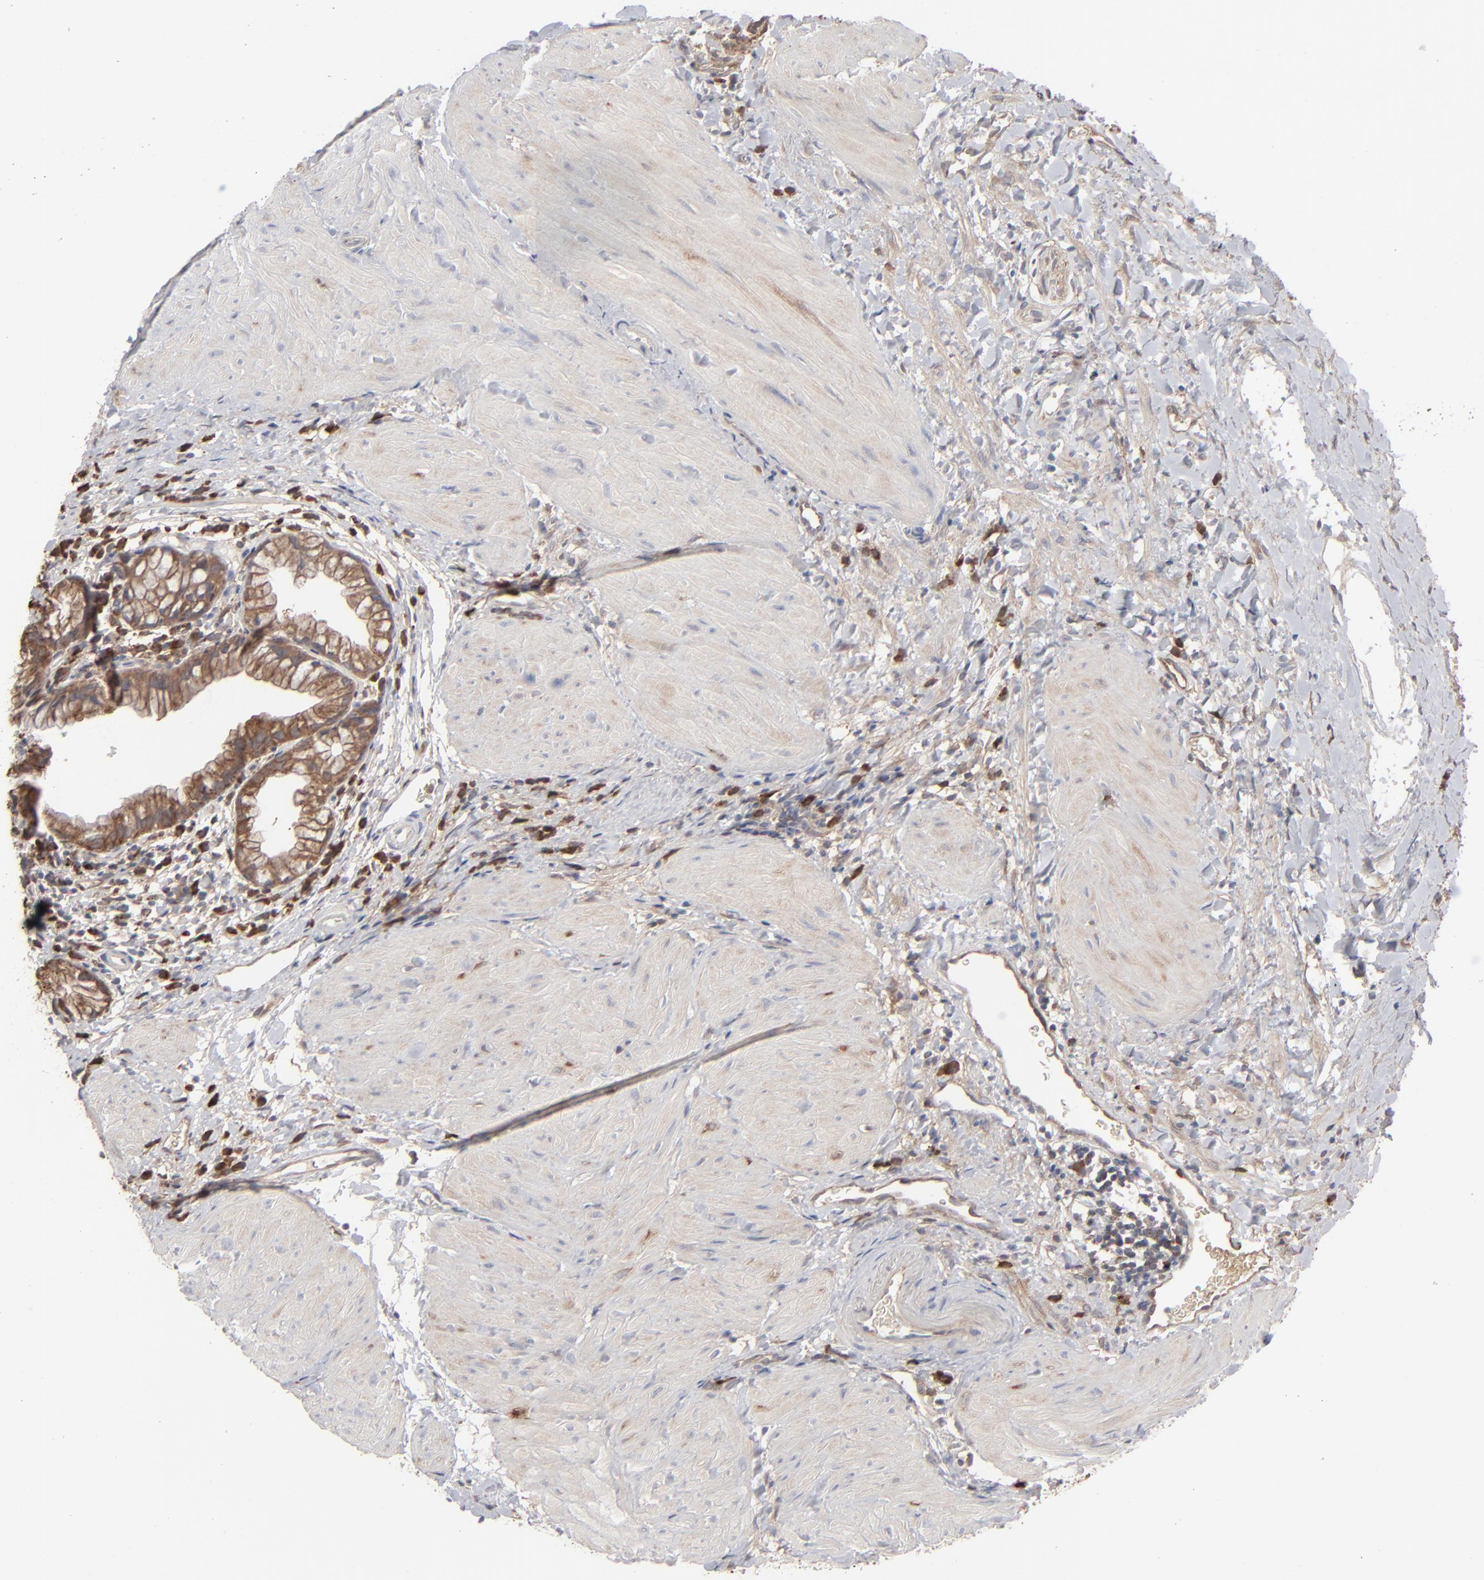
{"staining": {"intensity": "strong", "quantity": ">75%", "location": "cytoplasmic/membranous"}, "tissue": "gallbladder", "cell_type": "Glandular cells", "image_type": "normal", "snomed": [{"axis": "morphology", "description": "Normal tissue, NOS"}, {"axis": "morphology", "description": "Inflammation, NOS"}, {"axis": "topography", "description": "Gallbladder"}], "caption": "This micrograph demonstrates immunohistochemistry (IHC) staining of unremarkable human gallbladder, with high strong cytoplasmic/membranous expression in about >75% of glandular cells.", "gene": "NME1", "patient": {"sex": "male", "age": 66}}